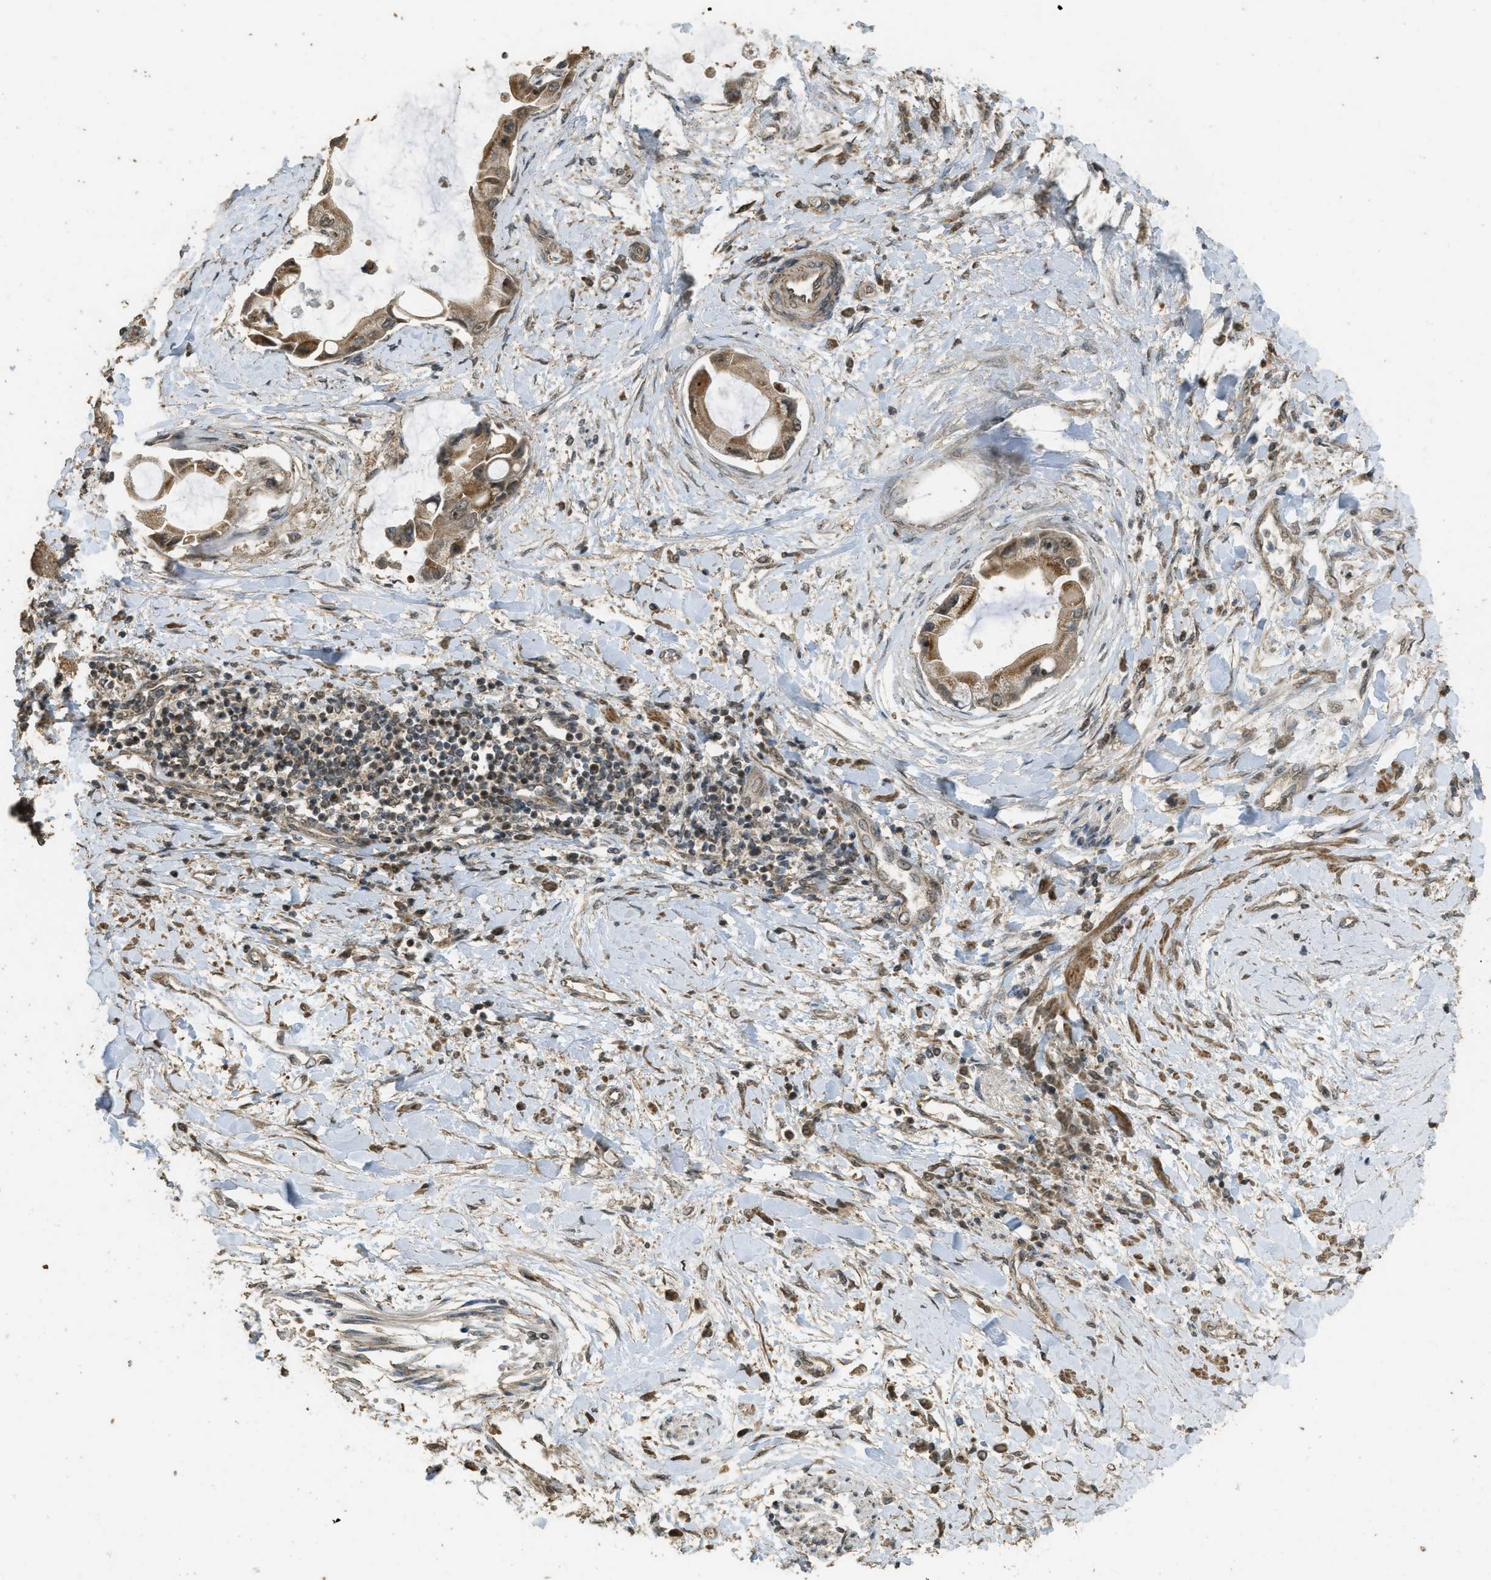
{"staining": {"intensity": "moderate", "quantity": ">75%", "location": "cytoplasmic/membranous,nuclear"}, "tissue": "liver cancer", "cell_type": "Tumor cells", "image_type": "cancer", "snomed": [{"axis": "morphology", "description": "Cholangiocarcinoma"}, {"axis": "topography", "description": "Liver"}], "caption": "Moderate cytoplasmic/membranous and nuclear protein expression is present in about >75% of tumor cells in liver cholangiocarcinoma.", "gene": "CTPS1", "patient": {"sex": "male", "age": 50}}